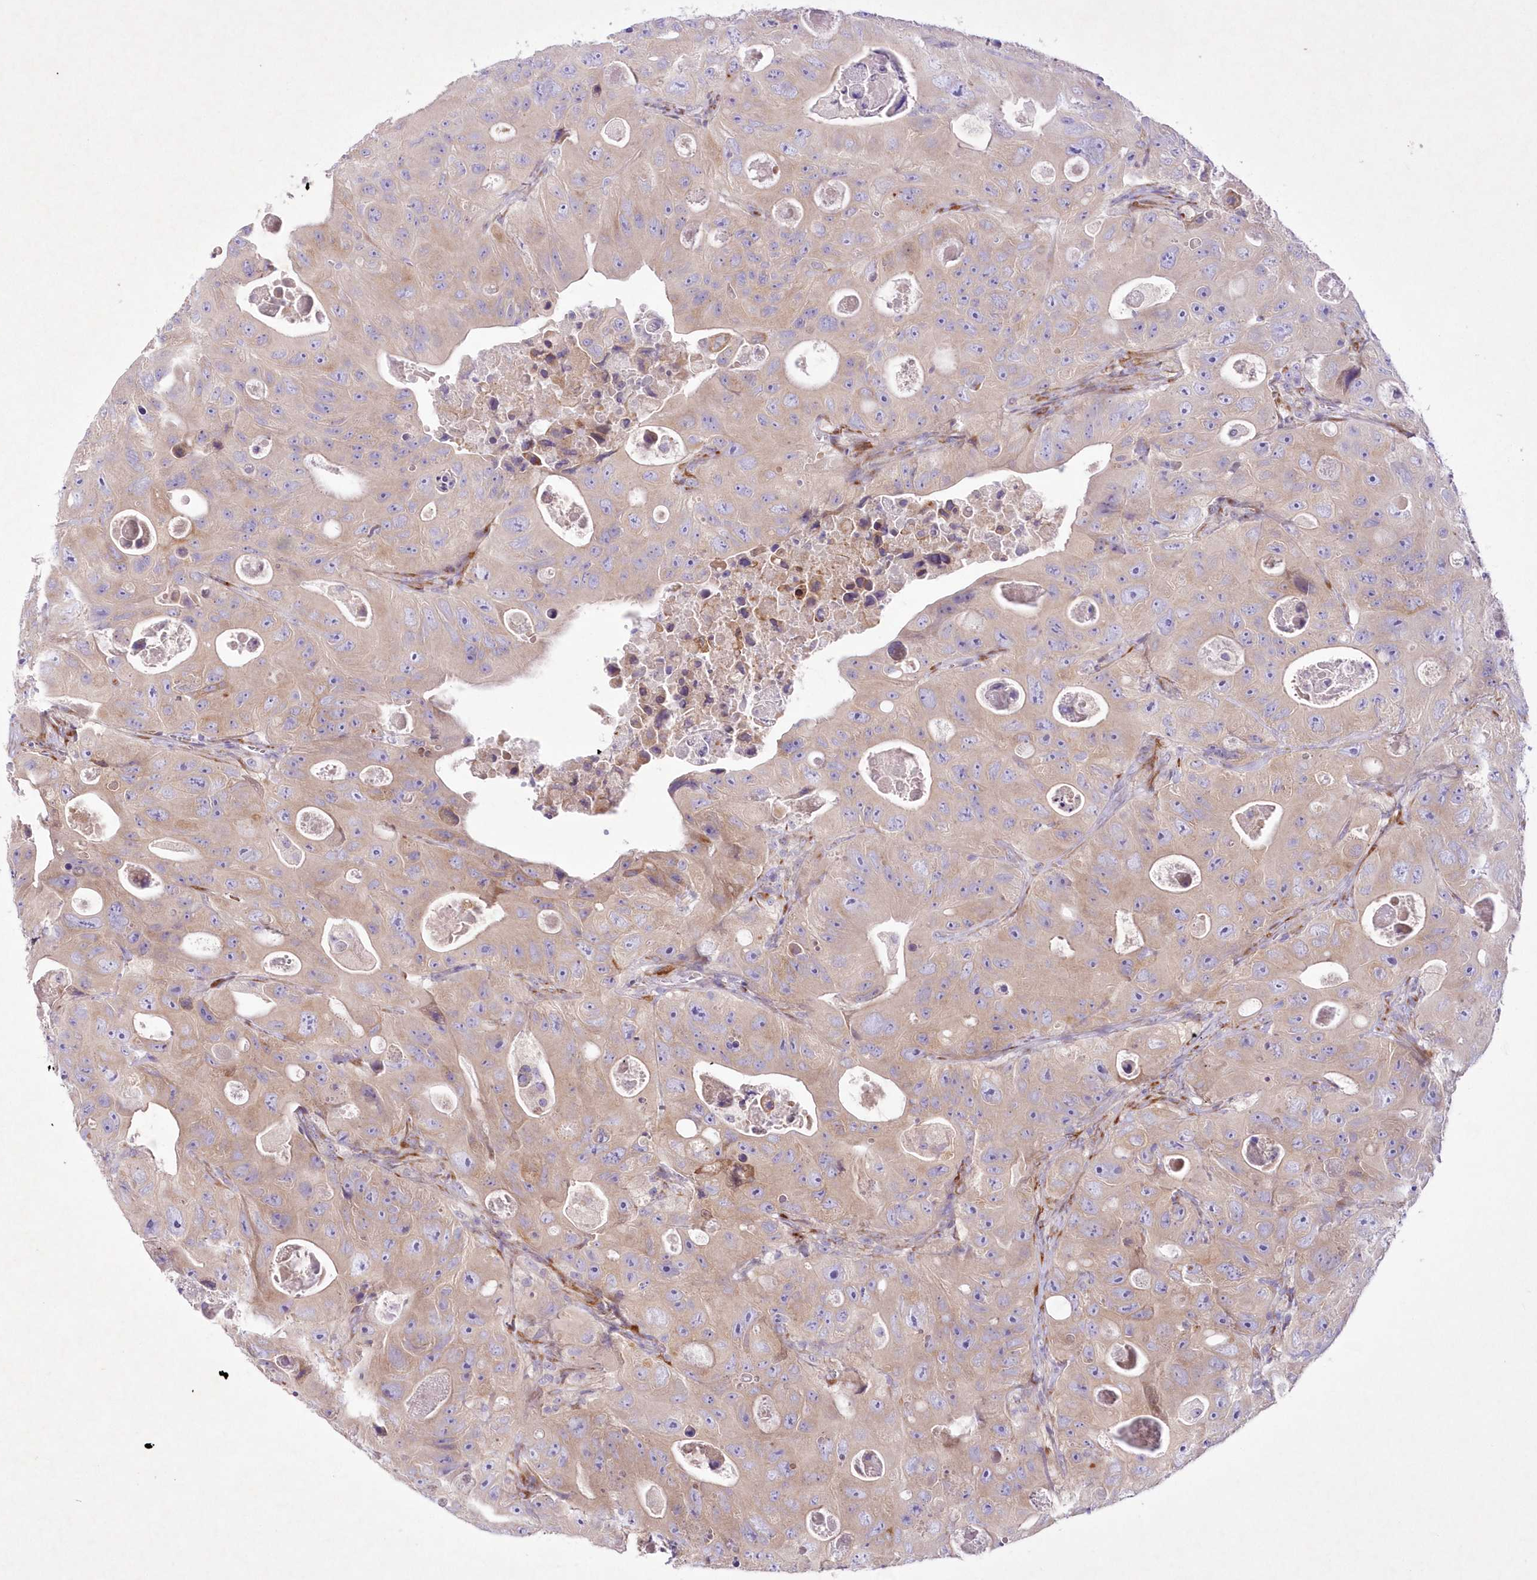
{"staining": {"intensity": "weak", "quantity": ">75%", "location": "cytoplasmic/membranous"}, "tissue": "colorectal cancer", "cell_type": "Tumor cells", "image_type": "cancer", "snomed": [{"axis": "morphology", "description": "Adenocarcinoma, NOS"}, {"axis": "topography", "description": "Colon"}], "caption": "Approximately >75% of tumor cells in human adenocarcinoma (colorectal) demonstrate weak cytoplasmic/membranous protein positivity as visualized by brown immunohistochemical staining.", "gene": "ARFGEF3", "patient": {"sex": "female", "age": 46}}